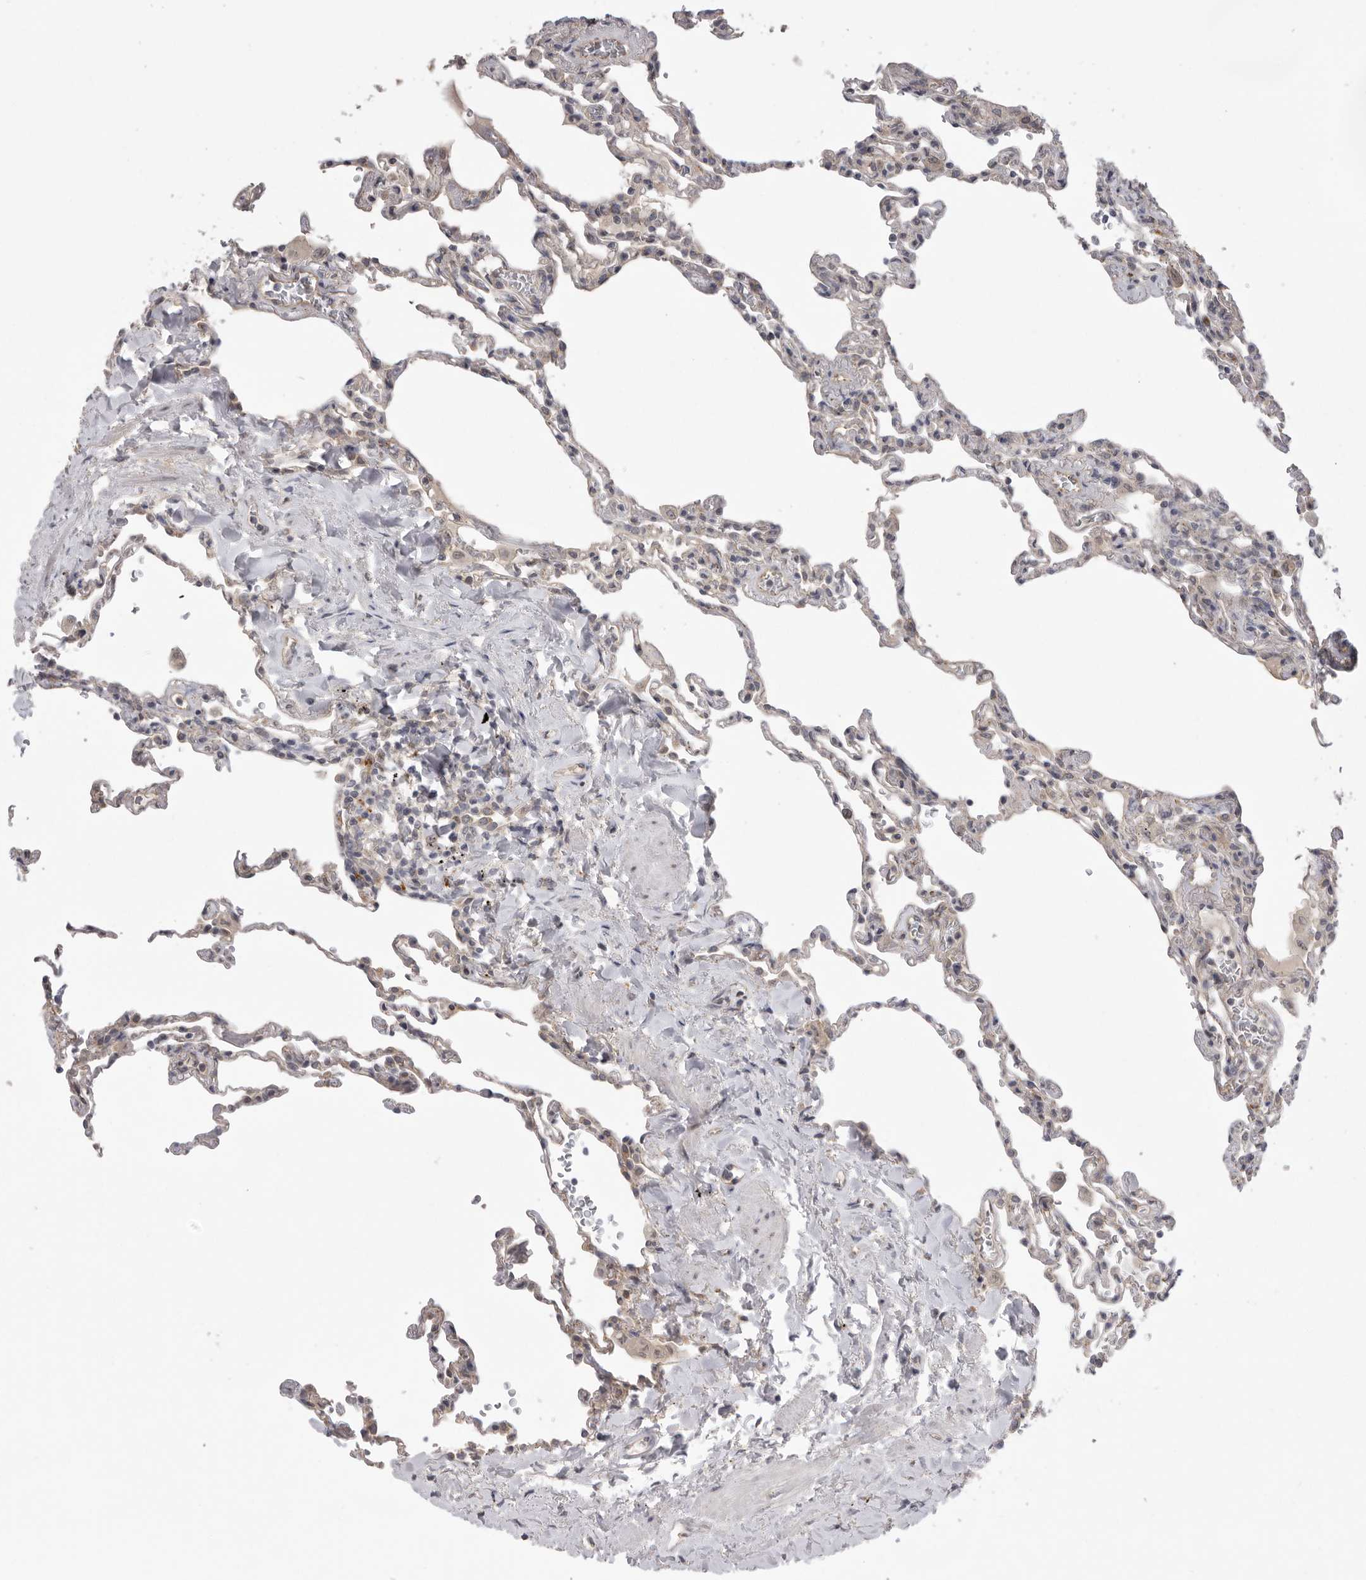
{"staining": {"intensity": "weak", "quantity": "<25%", "location": "cytoplasmic/membranous"}, "tissue": "lung", "cell_type": "Alveolar cells", "image_type": "normal", "snomed": [{"axis": "morphology", "description": "Normal tissue, NOS"}, {"axis": "topography", "description": "Lung"}], "caption": "A high-resolution micrograph shows IHC staining of benign lung, which demonstrates no significant positivity in alveolar cells.", "gene": "TLR3", "patient": {"sex": "male", "age": 59}}